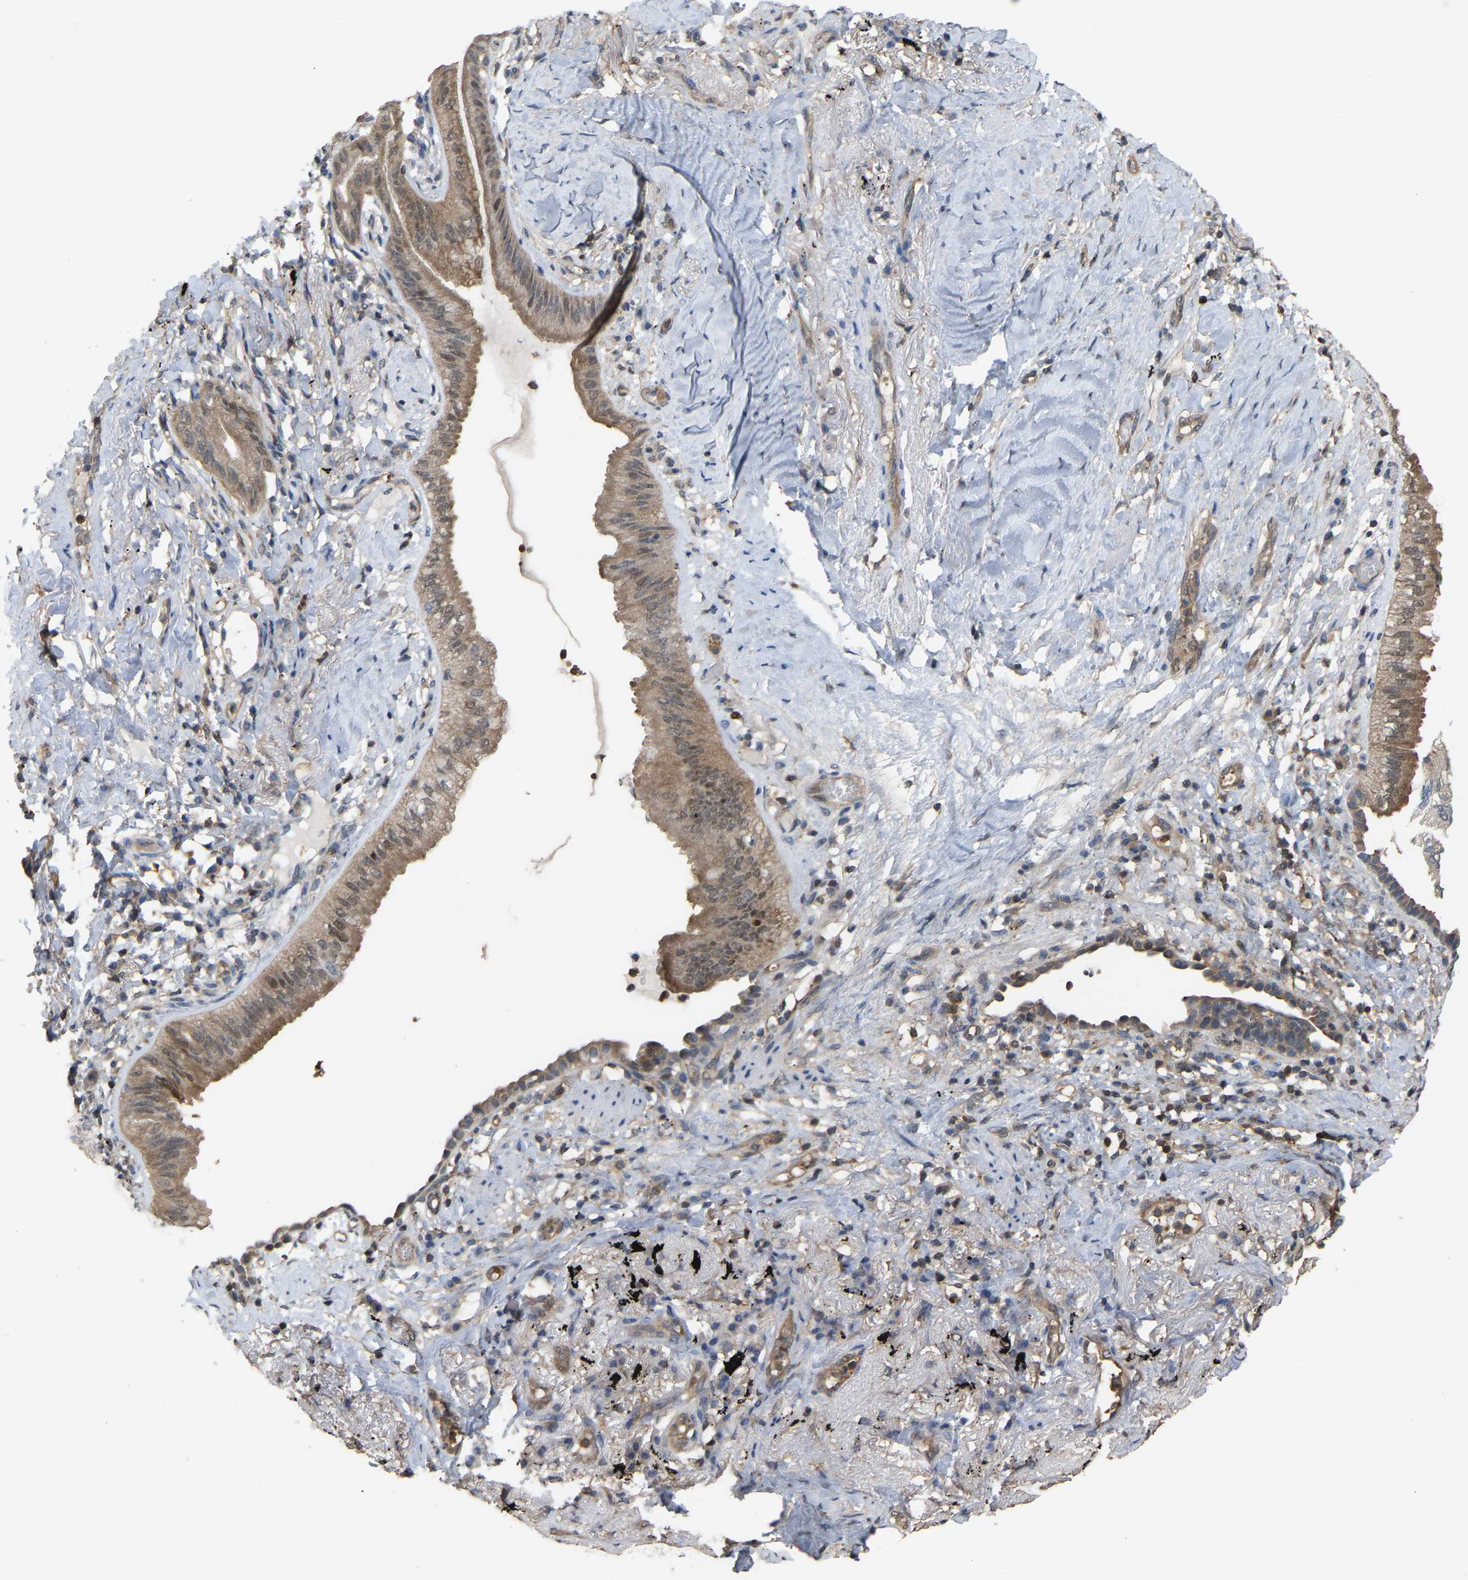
{"staining": {"intensity": "moderate", "quantity": ">75%", "location": "cytoplasmic/membranous"}, "tissue": "lung cancer", "cell_type": "Tumor cells", "image_type": "cancer", "snomed": [{"axis": "morphology", "description": "Normal tissue, NOS"}, {"axis": "morphology", "description": "Adenocarcinoma, NOS"}, {"axis": "topography", "description": "Bronchus"}, {"axis": "topography", "description": "Lung"}], "caption": "Immunohistochemical staining of lung cancer (adenocarcinoma) displays moderate cytoplasmic/membranous protein expression in approximately >75% of tumor cells.", "gene": "MTPN", "patient": {"sex": "female", "age": 70}}